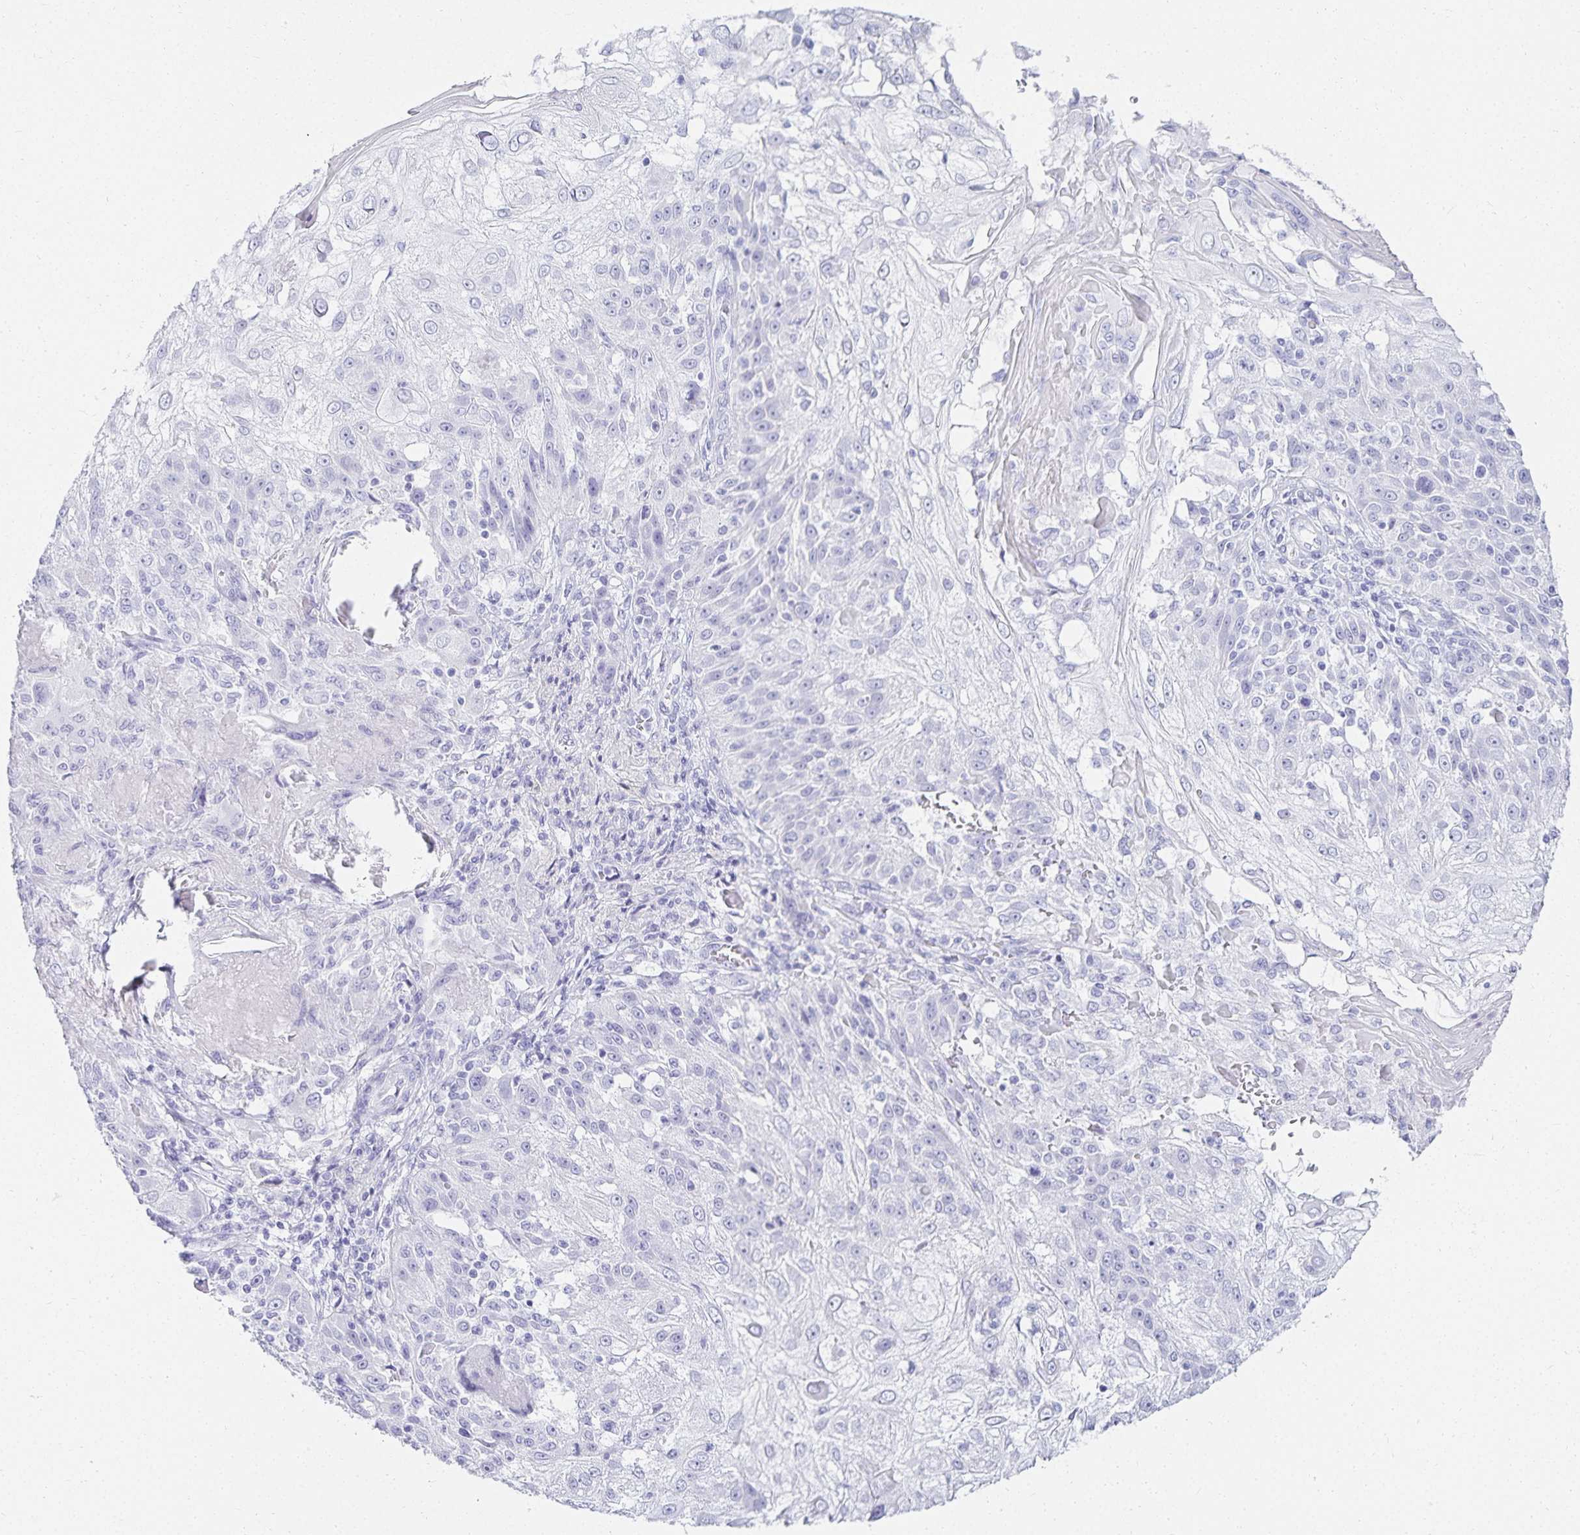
{"staining": {"intensity": "negative", "quantity": "none", "location": "none"}, "tissue": "skin cancer", "cell_type": "Tumor cells", "image_type": "cancer", "snomed": [{"axis": "morphology", "description": "Normal tissue, NOS"}, {"axis": "morphology", "description": "Squamous cell carcinoma, NOS"}, {"axis": "topography", "description": "Skin"}], "caption": "This image is of squamous cell carcinoma (skin) stained with immunohistochemistry to label a protein in brown with the nuclei are counter-stained blue. There is no expression in tumor cells.", "gene": "GP2", "patient": {"sex": "female", "age": 83}}